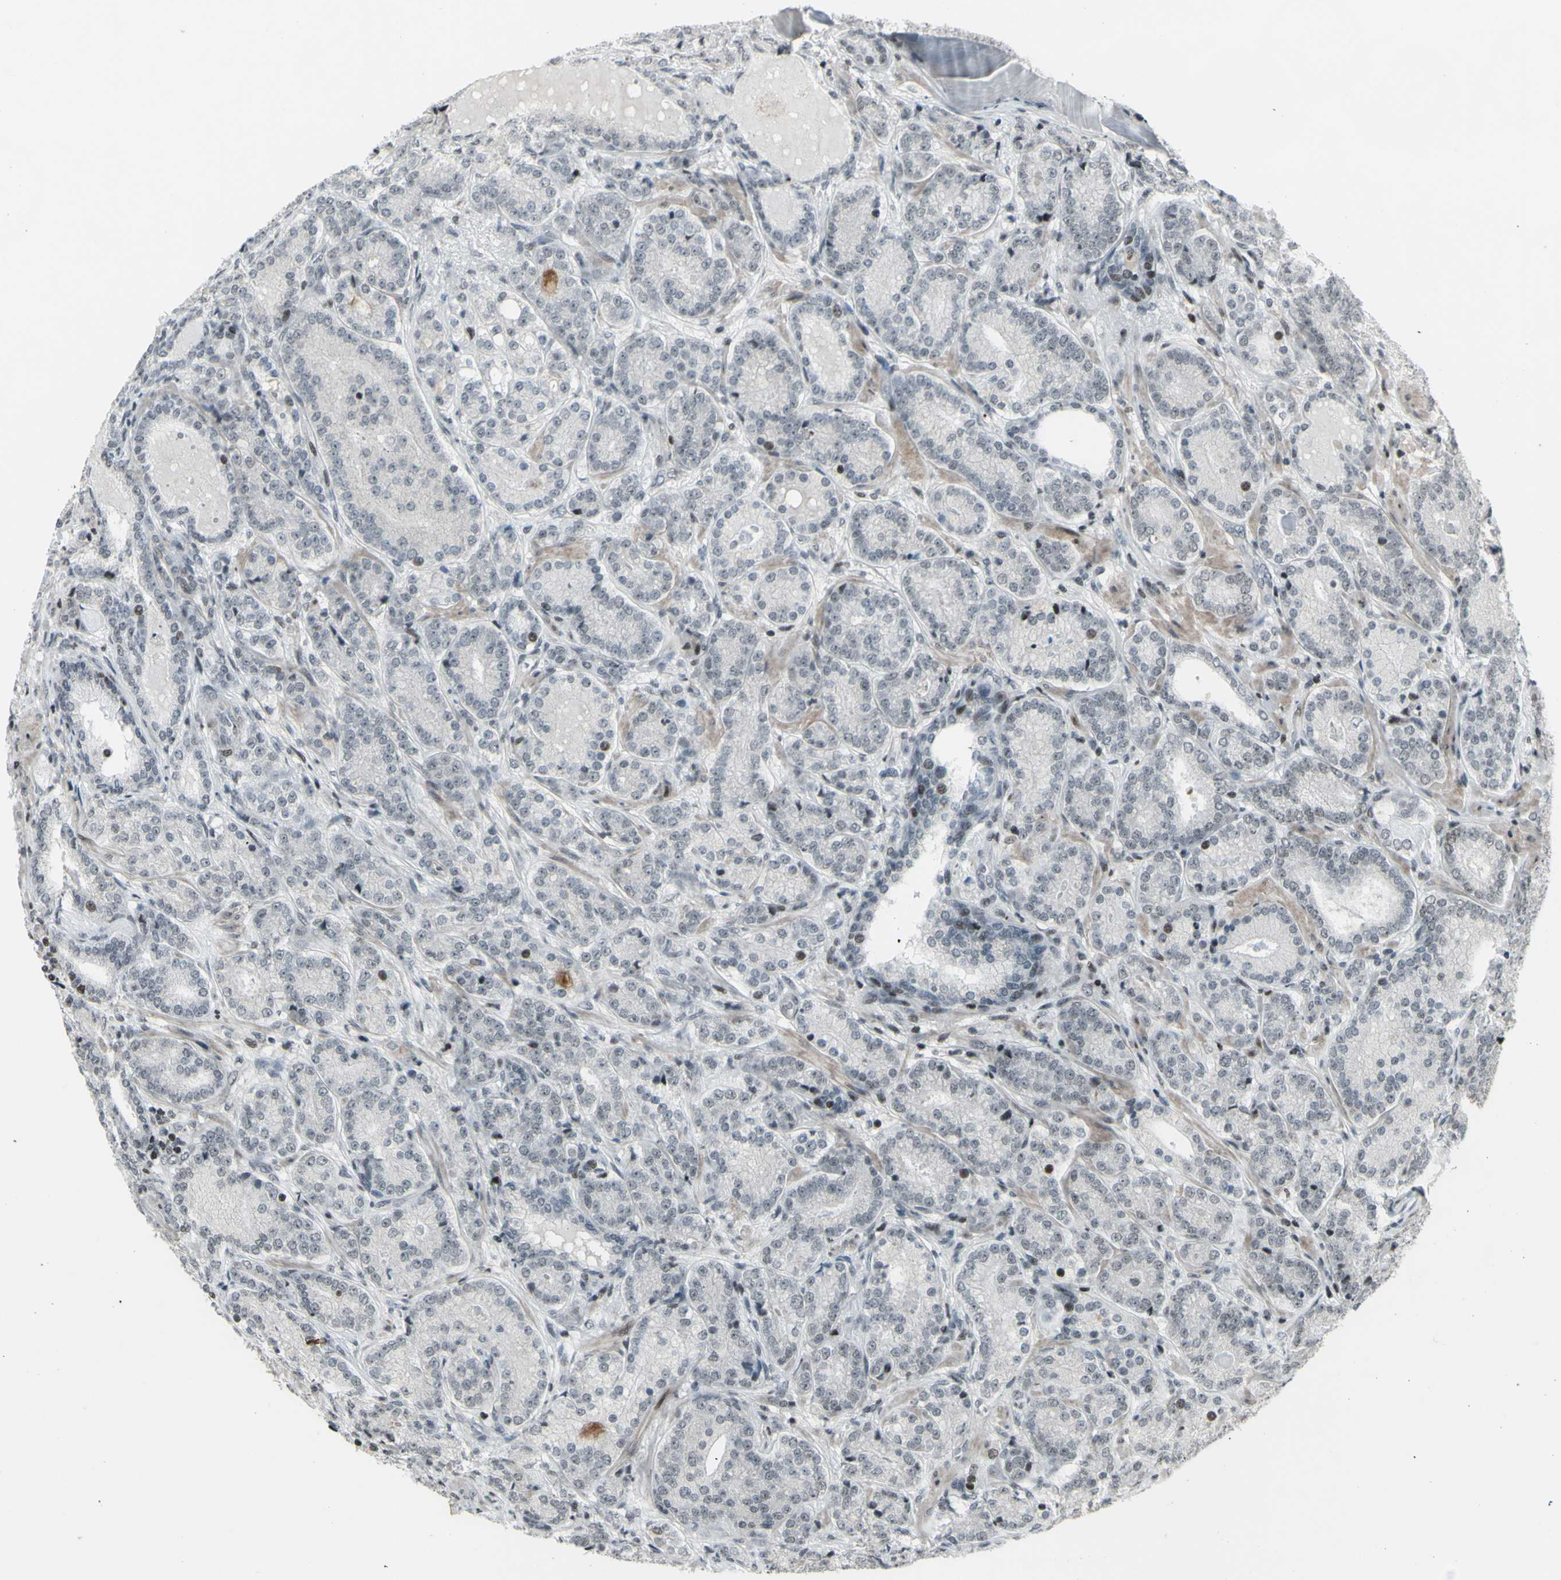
{"staining": {"intensity": "negative", "quantity": "none", "location": "none"}, "tissue": "prostate cancer", "cell_type": "Tumor cells", "image_type": "cancer", "snomed": [{"axis": "morphology", "description": "Adenocarcinoma, High grade"}, {"axis": "topography", "description": "Prostate"}], "caption": "Tumor cells show no significant protein expression in prostate high-grade adenocarcinoma. Brightfield microscopy of immunohistochemistry (IHC) stained with DAB (brown) and hematoxylin (blue), captured at high magnification.", "gene": "SUPT6H", "patient": {"sex": "male", "age": 61}}